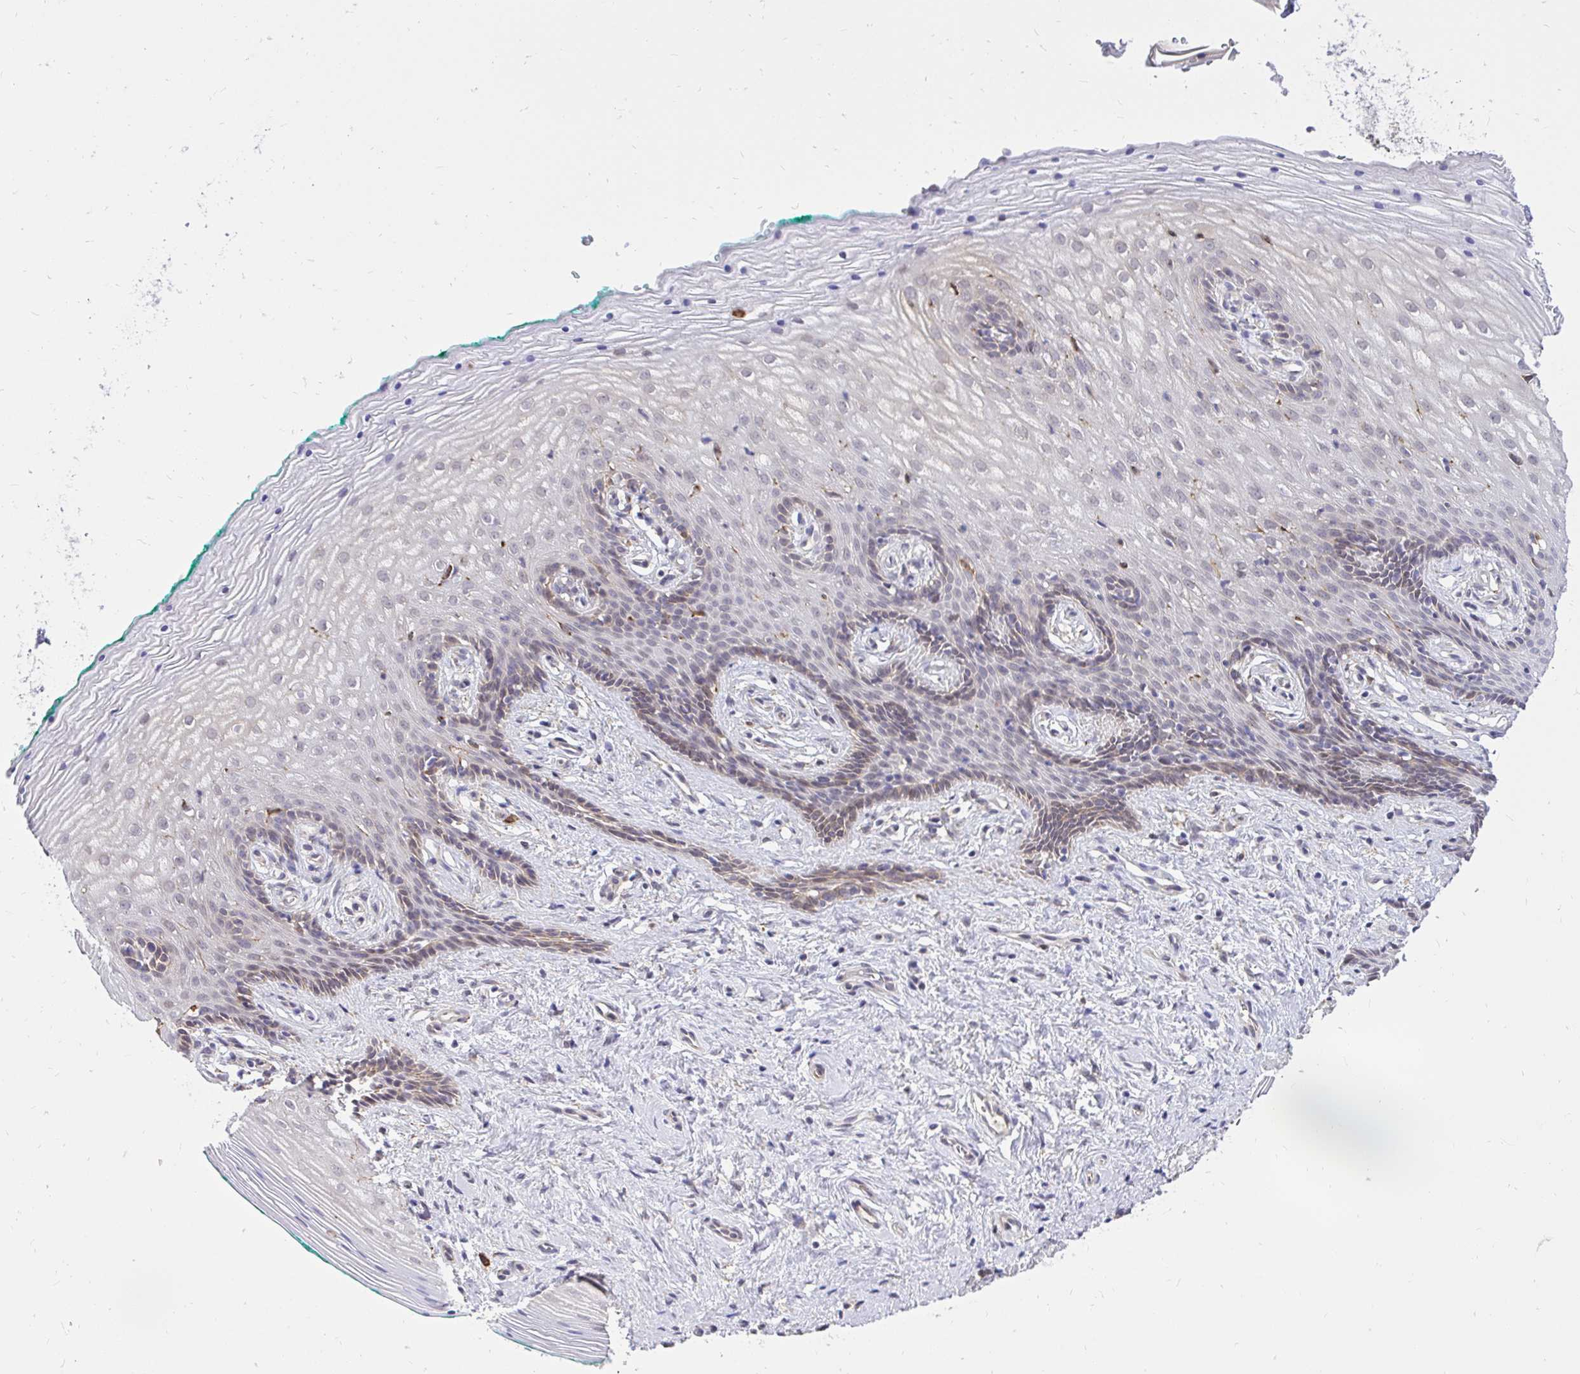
{"staining": {"intensity": "weak", "quantity": "<25%", "location": "cytoplasmic/membranous,nuclear"}, "tissue": "vagina", "cell_type": "Squamous epithelial cells", "image_type": "normal", "snomed": [{"axis": "morphology", "description": "Normal tissue, NOS"}, {"axis": "topography", "description": "Vagina"}], "caption": "Squamous epithelial cells show no significant positivity in normal vagina.", "gene": "NAALAD2", "patient": {"sex": "female", "age": 45}}